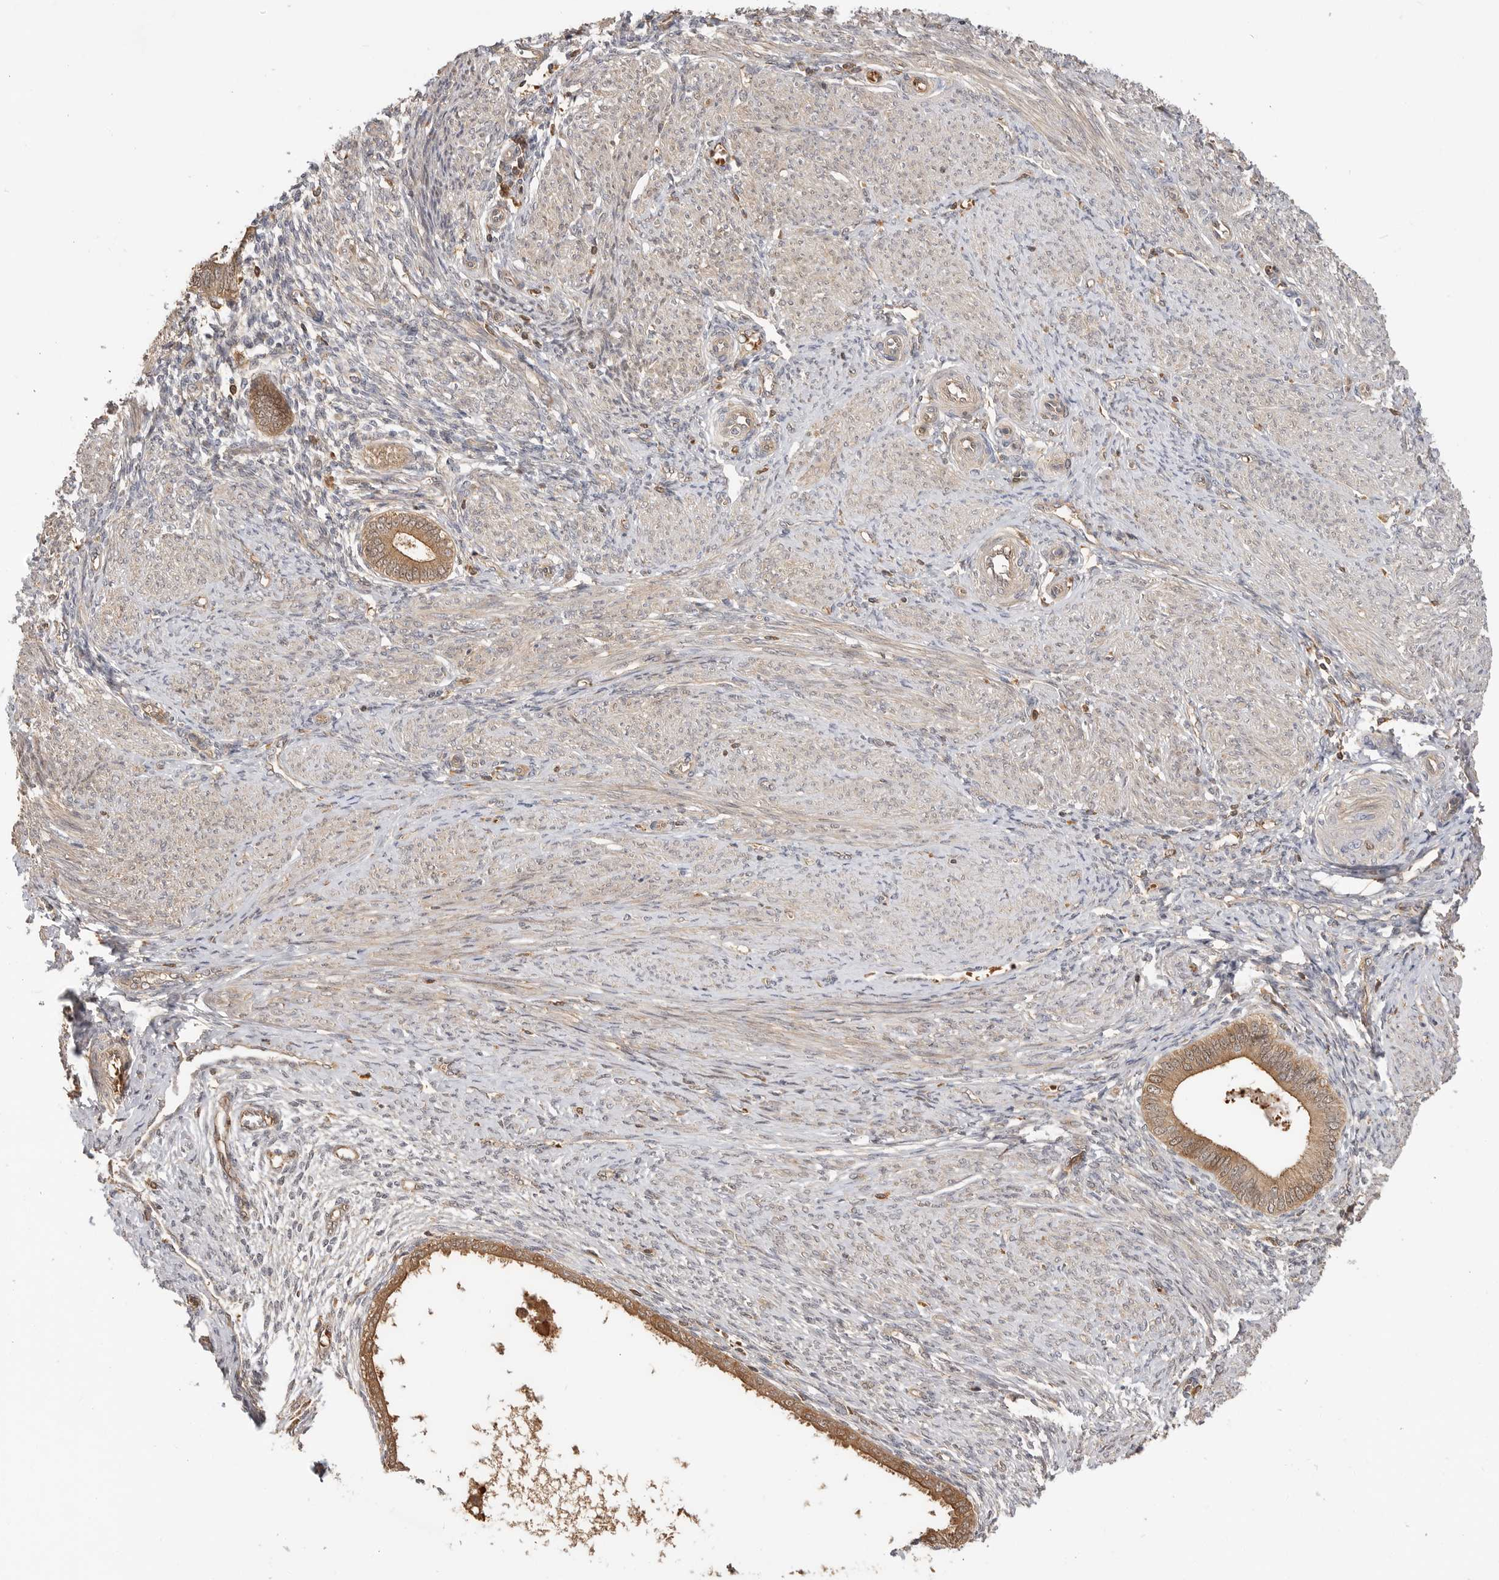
{"staining": {"intensity": "negative", "quantity": "none", "location": "none"}, "tissue": "endometrium", "cell_type": "Cells in endometrial stroma", "image_type": "normal", "snomed": [{"axis": "morphology", "description": "Normal tissue, NOS"}, {"axis": "topography", "description": "Endometrium"}], "caption": "This histopathology image is of benign endometrium stained with IHC to label a protein in brown with the nuclei are counter-stained blue. There is no positivity in cells in endometrial stroma. (Brightfield microscopy of DAB (3,3'-diaminobenzidine) immunohistochemistry (IHC) at high magnification).", "gene": "CLDN12", "patient": {"sex": "female", "age": 42}}